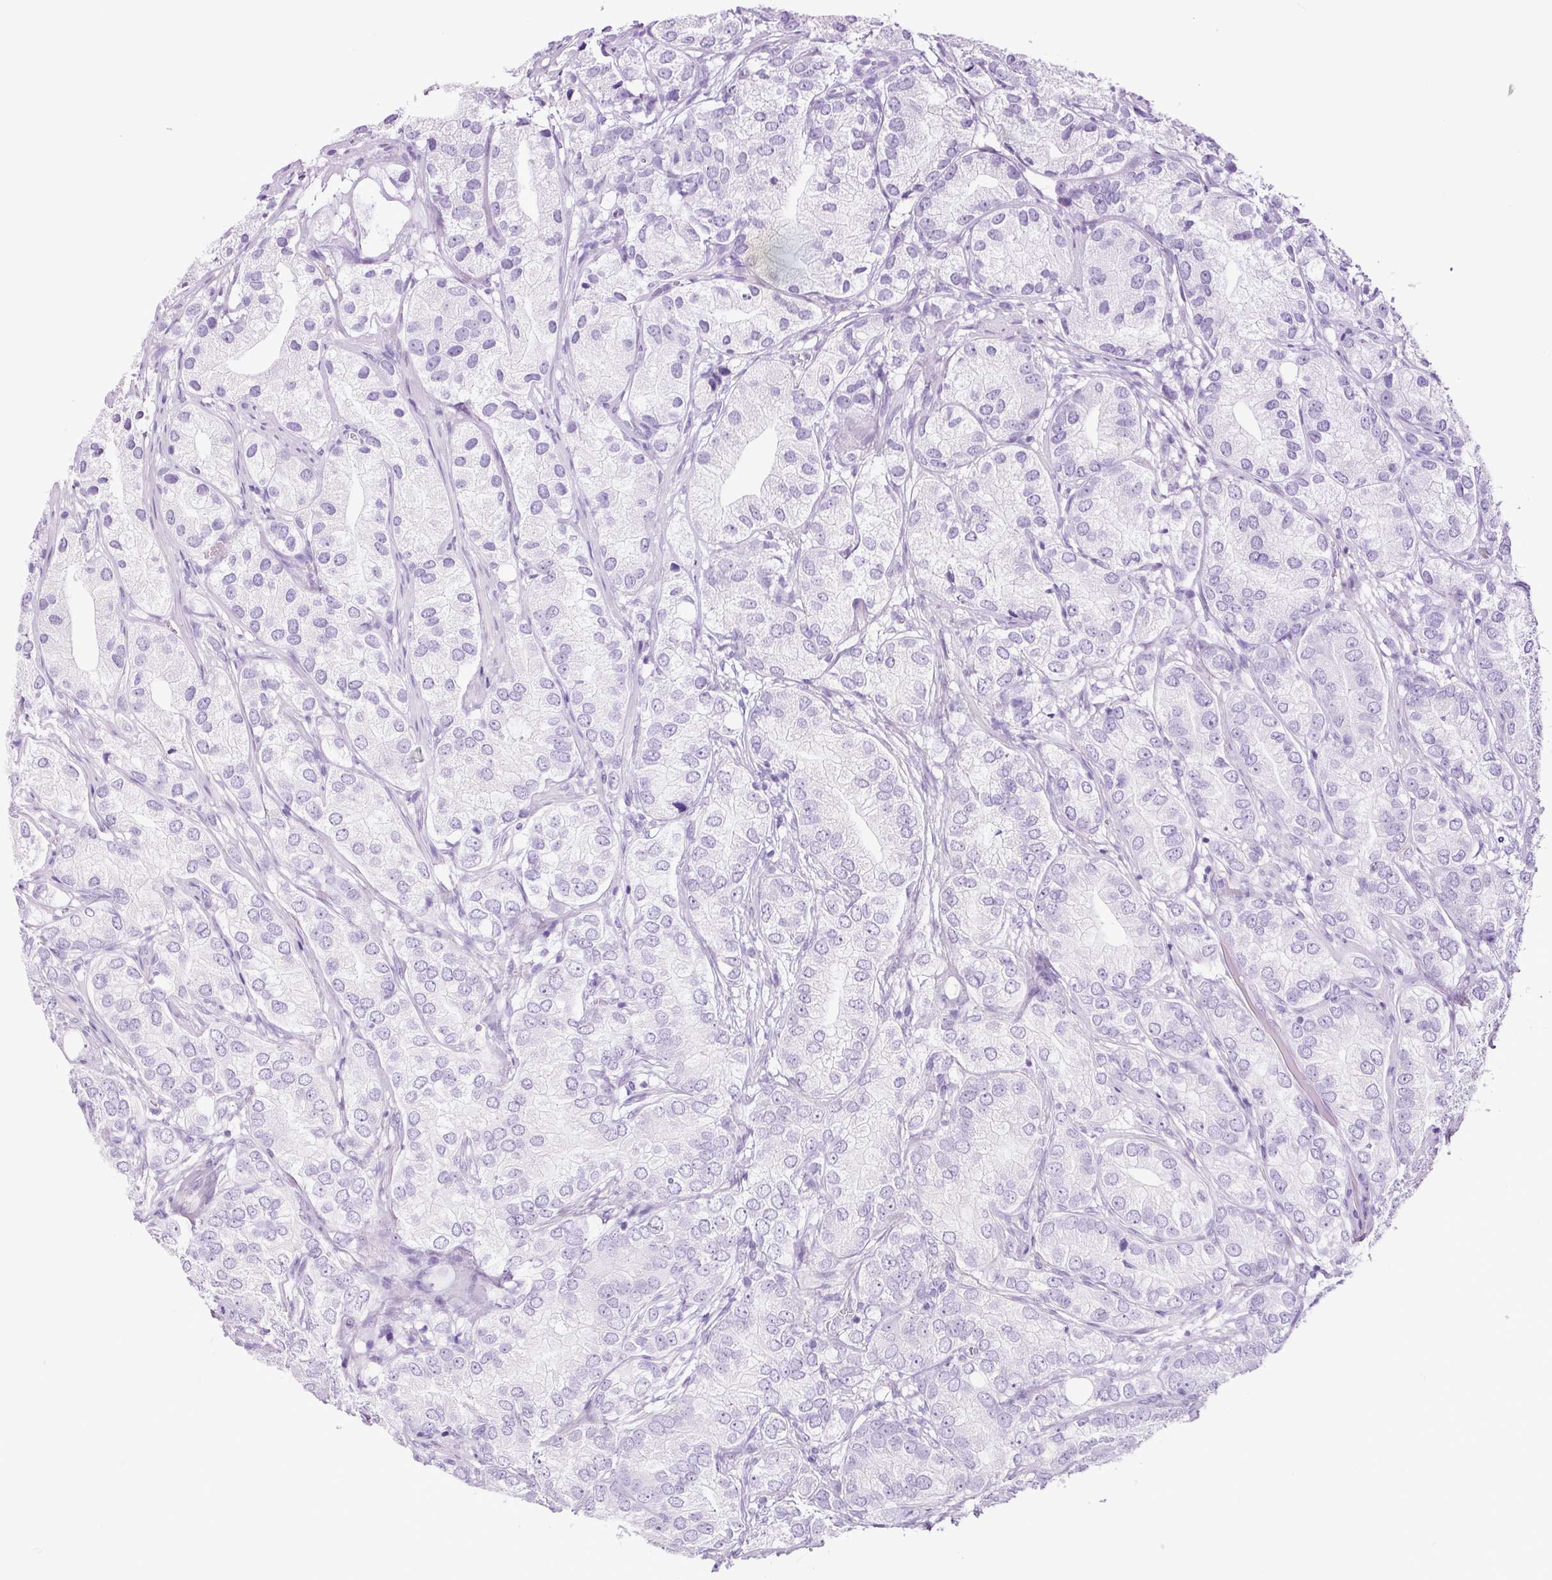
{"staining": {"intensity": "negative", "quantity": "none", "location": "none"}, "tissue": "prostate cancer", "cell_type": "Tumor cells", "image_type": "cancer", "snomed": [{"axis": "morphology", "description": "Adenocarcinoma, High grade"}, {"axis": "topography", "description": "Prostate"}], "caption": "A histopathology image of human prostate high-grade adenocarcinoma is negative for staining in tumor cells.", "gene": "ADSS1", "patient": {"sex": "male", "age": 82}}